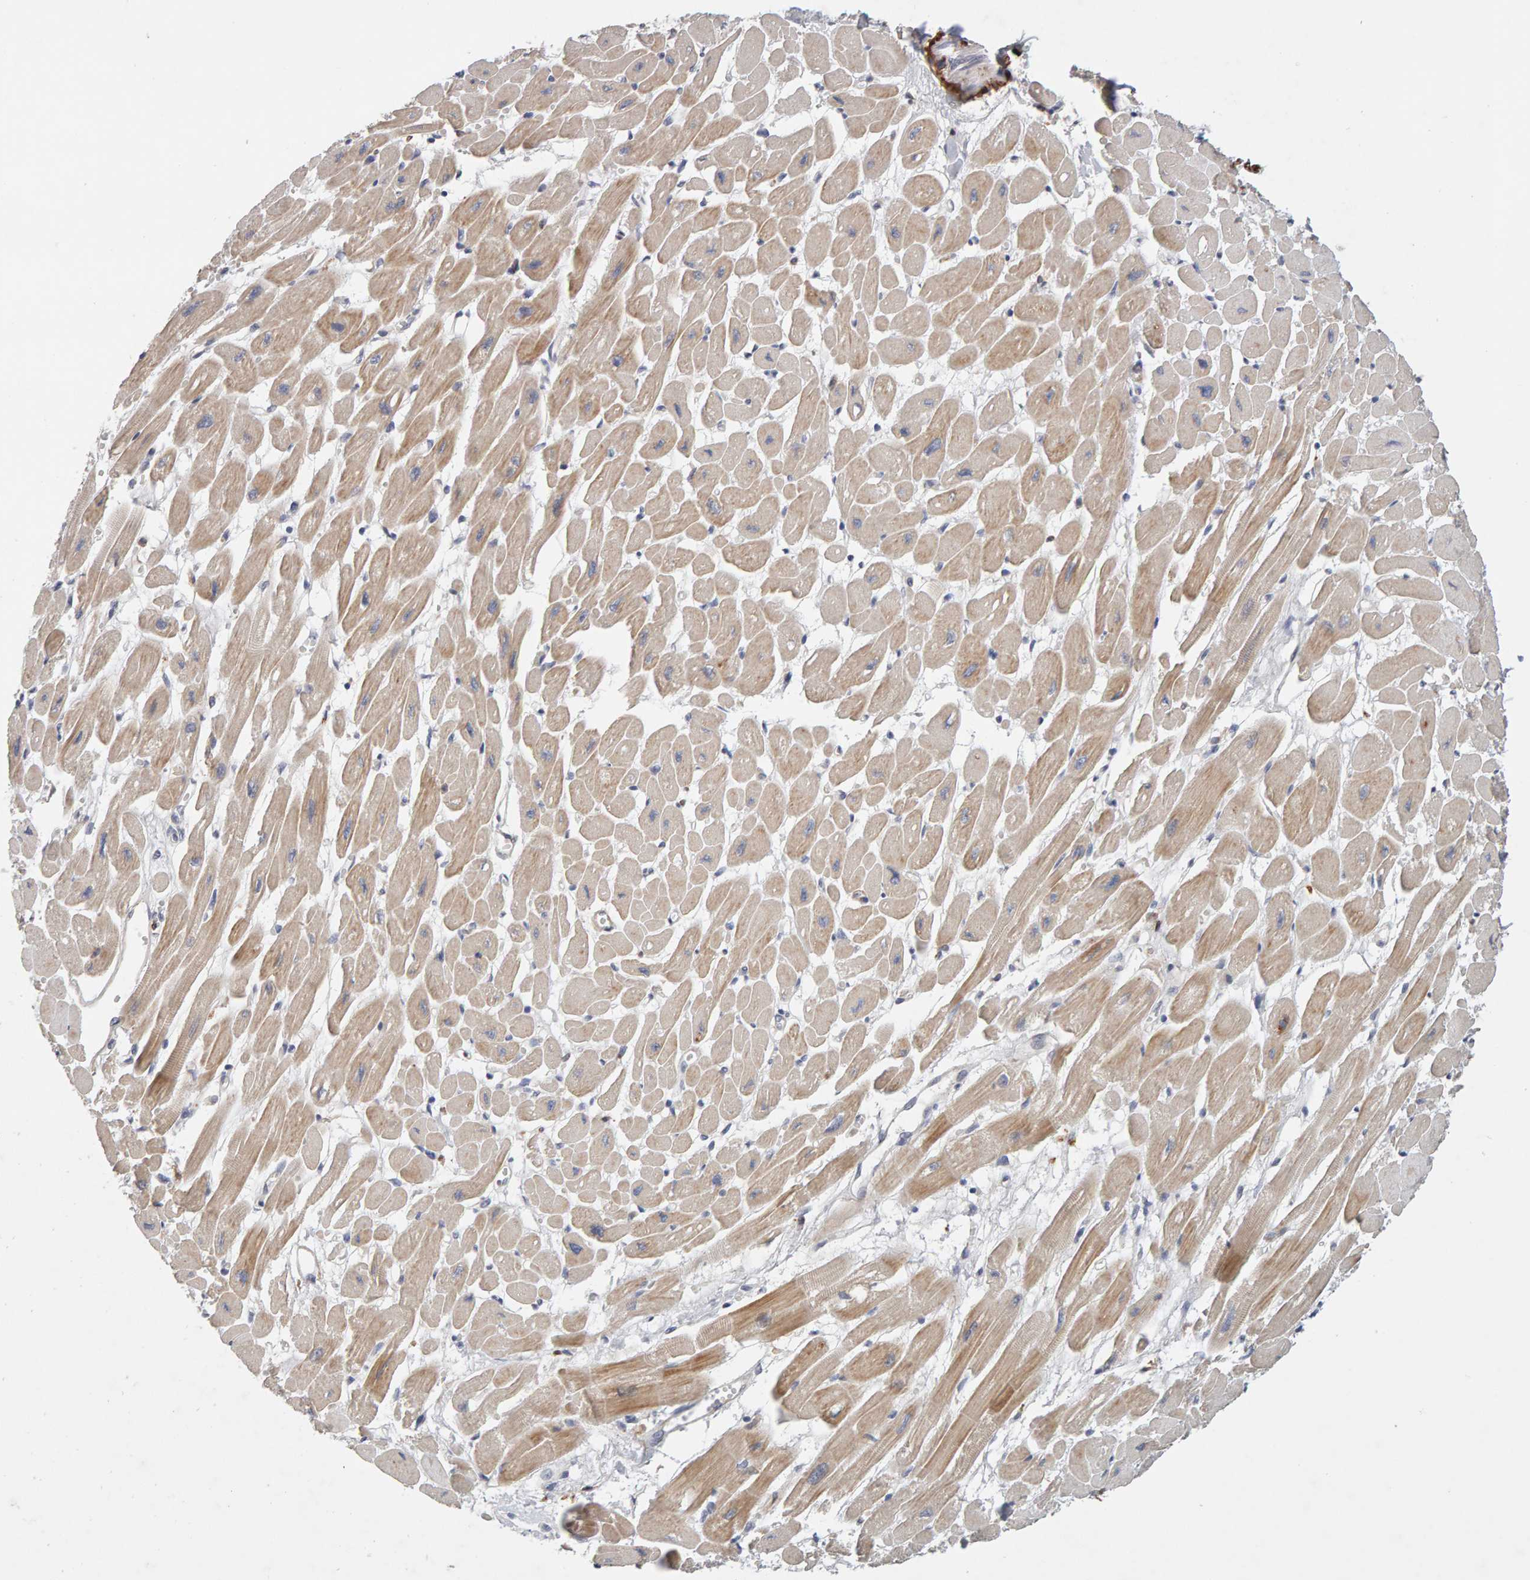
{"staining": {"intensity": "weak", "quantity": ">75%", "location": "cytoplasmic/membranous"}, "tissue": "heart muscle", "cell_type": "Cardiomyocytes", "image_type": "normal", "snomed": [{"axis": "morphology", "description": "Normal tissue, NOS"}, {"axis": "topography", "description": "Heart"}], "caption": "Cardiomyocytes show low levels of weak cytoplasmic/membranous expression in approximately >75% of cells in benign heart muscle. (DAB (3,3'-diaminobenzidine) IHC, brown staining for protein, blue staining for nuclei).", "gene": "NUDCD1", "patient": {"sex": "female", "age": 54}}